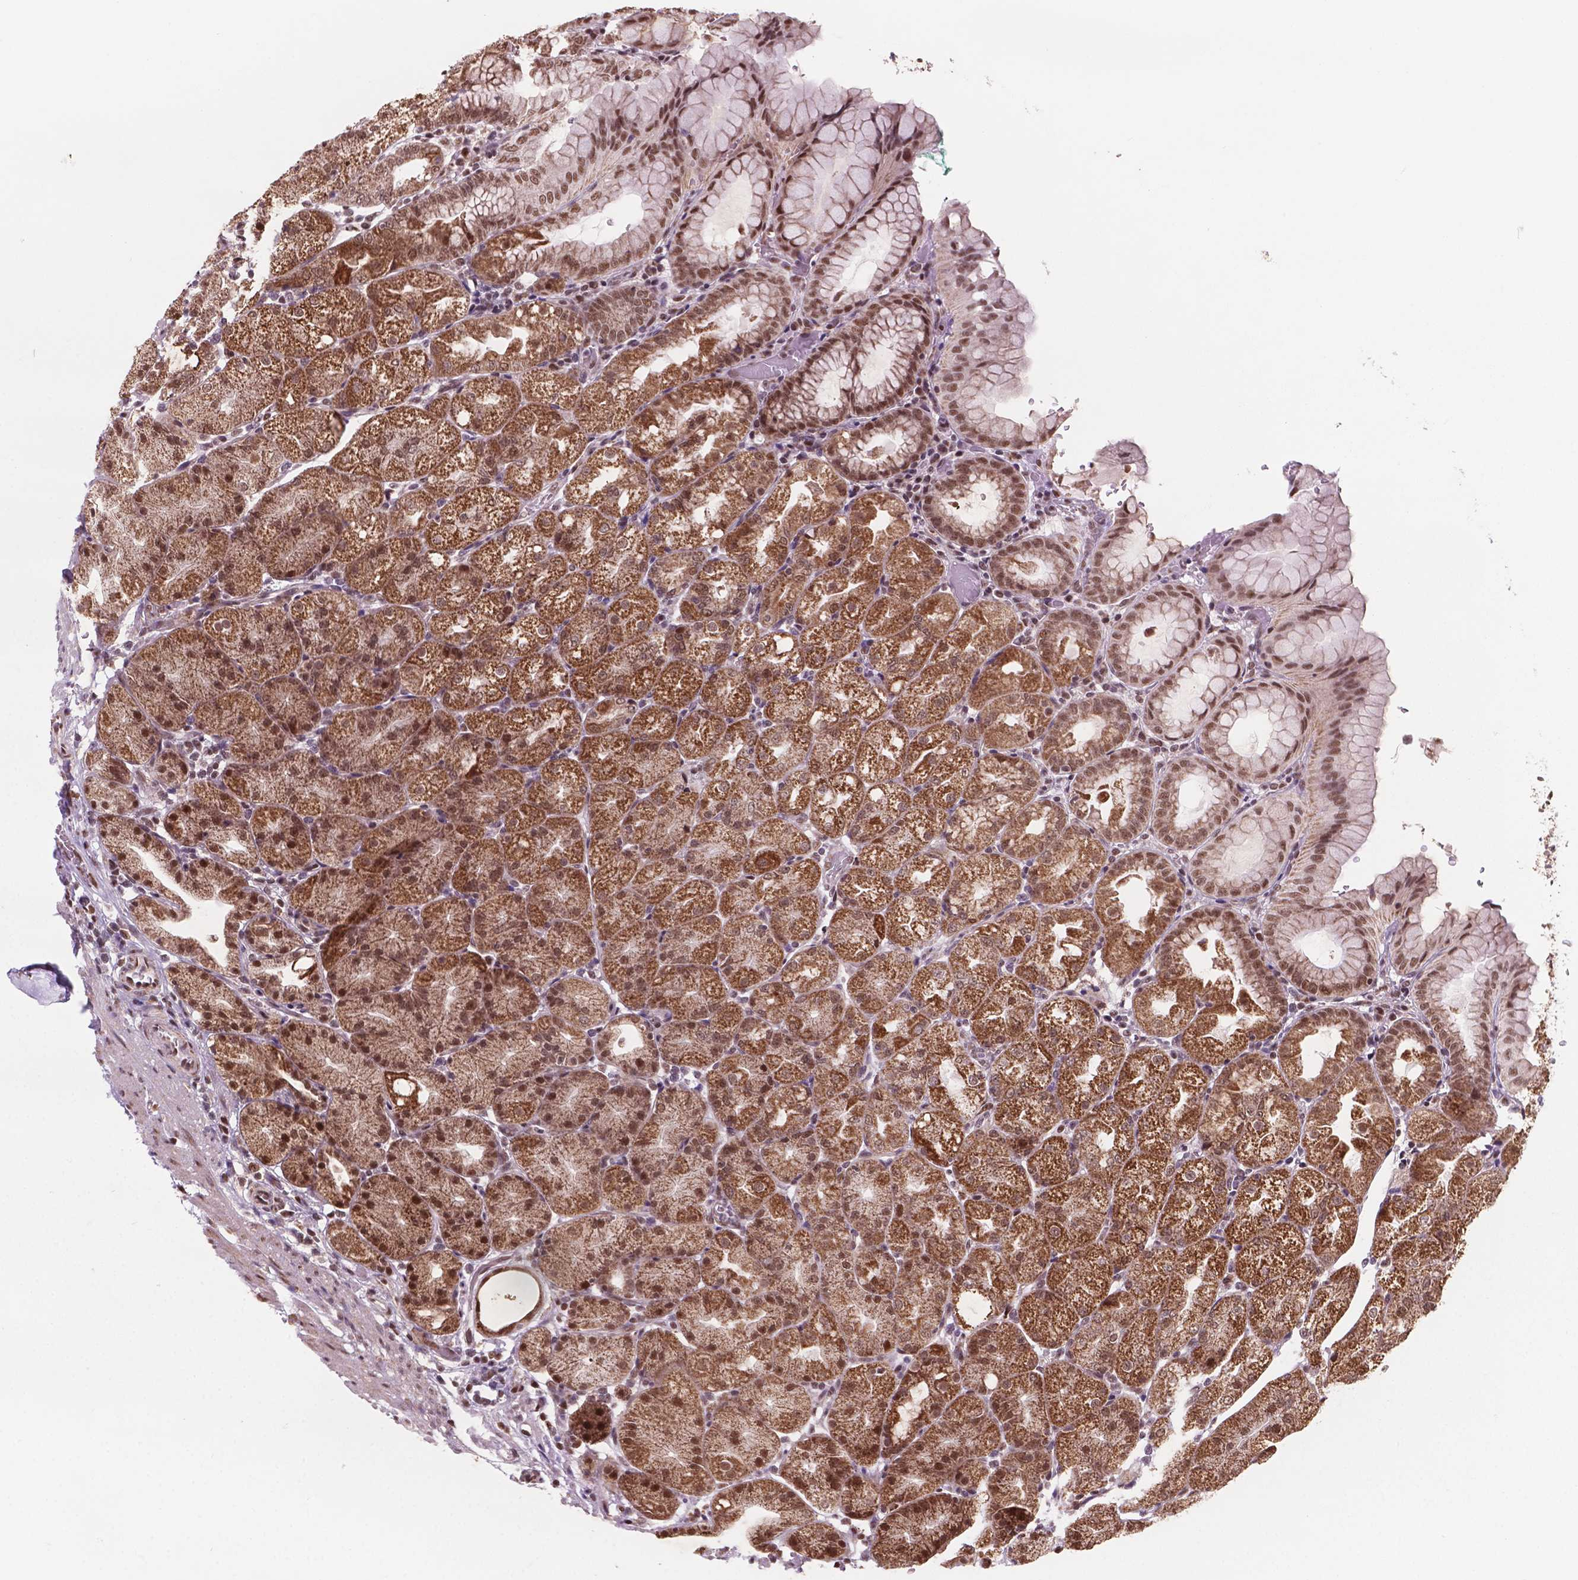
{"staining": {"intensity": "strong", "quantity": ">75%", "location": "cytoplasmic/membranous,nuclear"}, "tissue": "stomach", "cell_type": "Glandular cells", "image_type": "normal", "snomed": [{"axis": "morphology", "description": "Normal tissue, NOS"}, {"axis": "topography", "description": "Stomach, upper"}, {"axis": "topography", "description": "Stomach"}, {"axis": "topography", "description": "Stomach, lower"}], "caption": "High-magnification brightfield microscopy of normal stomach stained with DAB (3,3'-diaminobenzidine) (brown) and counterstained with hematoxylin (blue). glandular cells exhibit strong cytoplasmic/membranous,nuclear positivity is present in approximately>75% of cells.", "gene": "NDUFA10", "patient": {"sex": "male", "age": 62}}